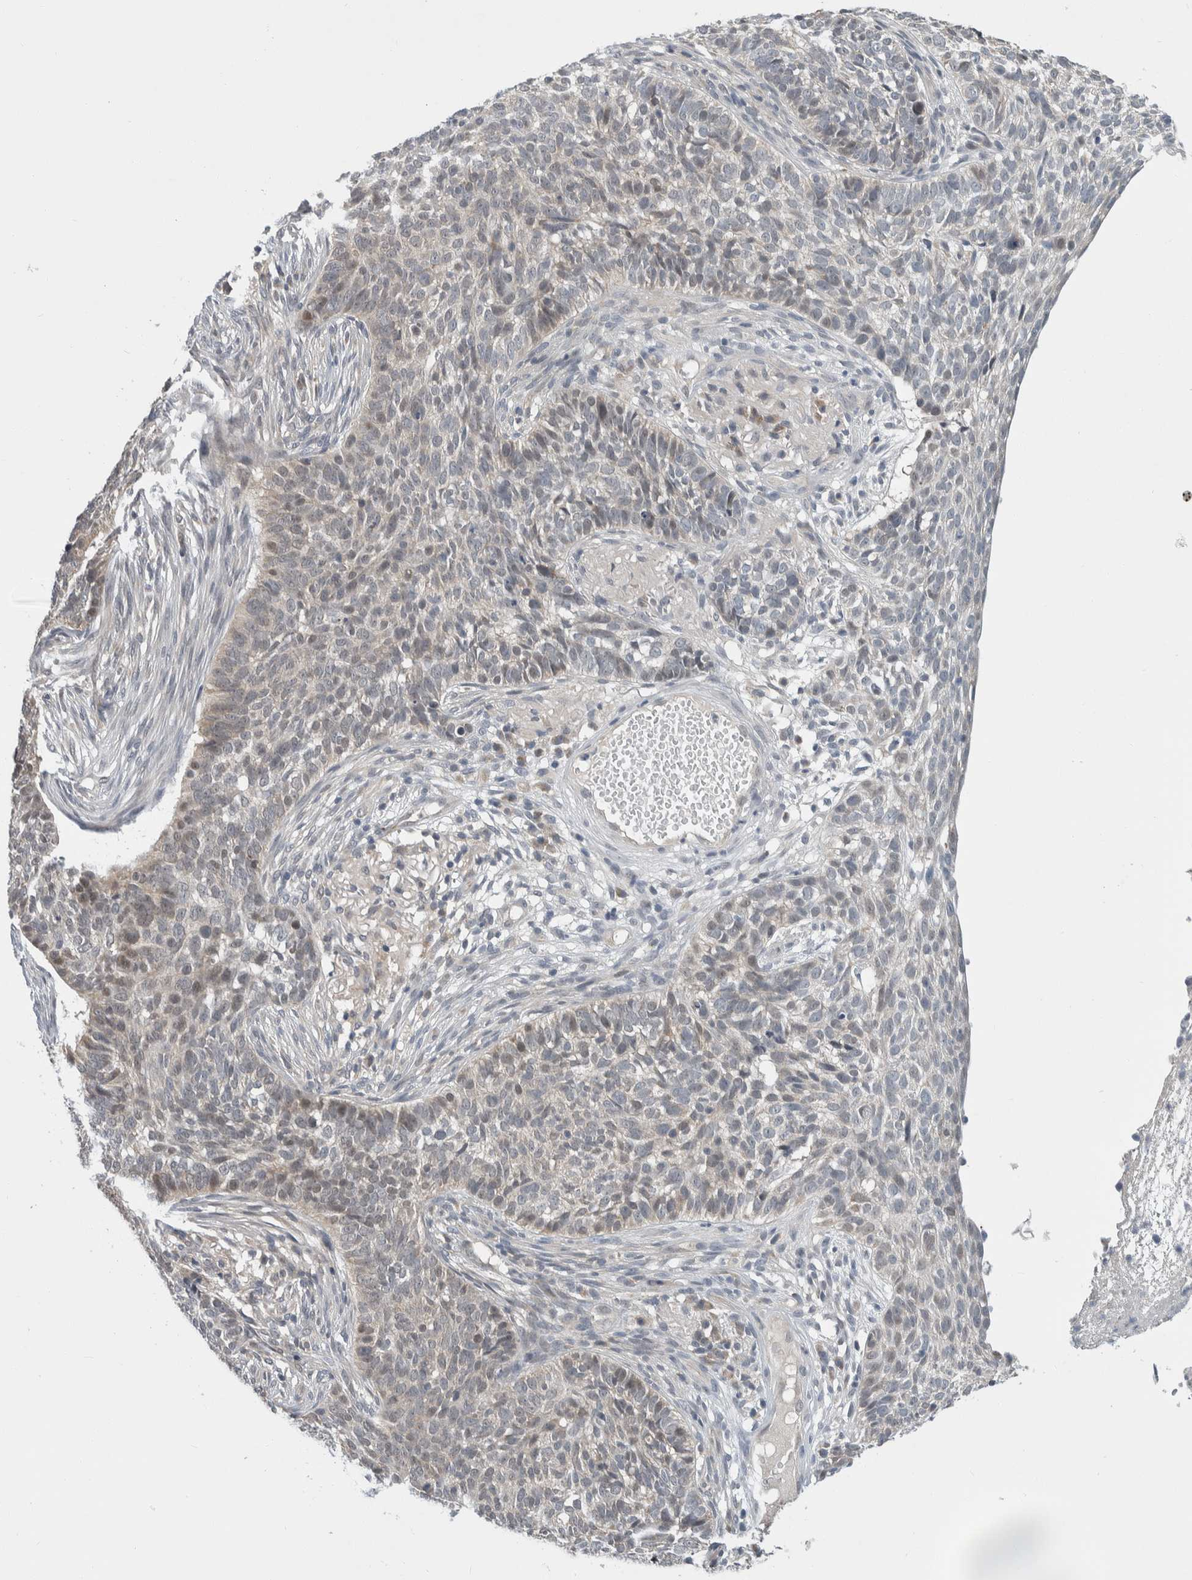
{"staining": {"intensity": "weak", "quantity": "<25%", "location": "cytoplasmic/membranous,nuclear"}, "tissue": "skin cancer", "cell_type": "Tumor cells", "image_type": "cancer", "snomed": [{"axis": "morphology", "description": "Basal cell carcinoma"}, {"axis": "topography", "description": "Skin"}], "caption": "The photomicrograph exhibits no significant expression in tumor cells of skin cancer (basal cell carcinoma).", "gene": "SHPK", "patient": {"sex": "male", "age": 85}}